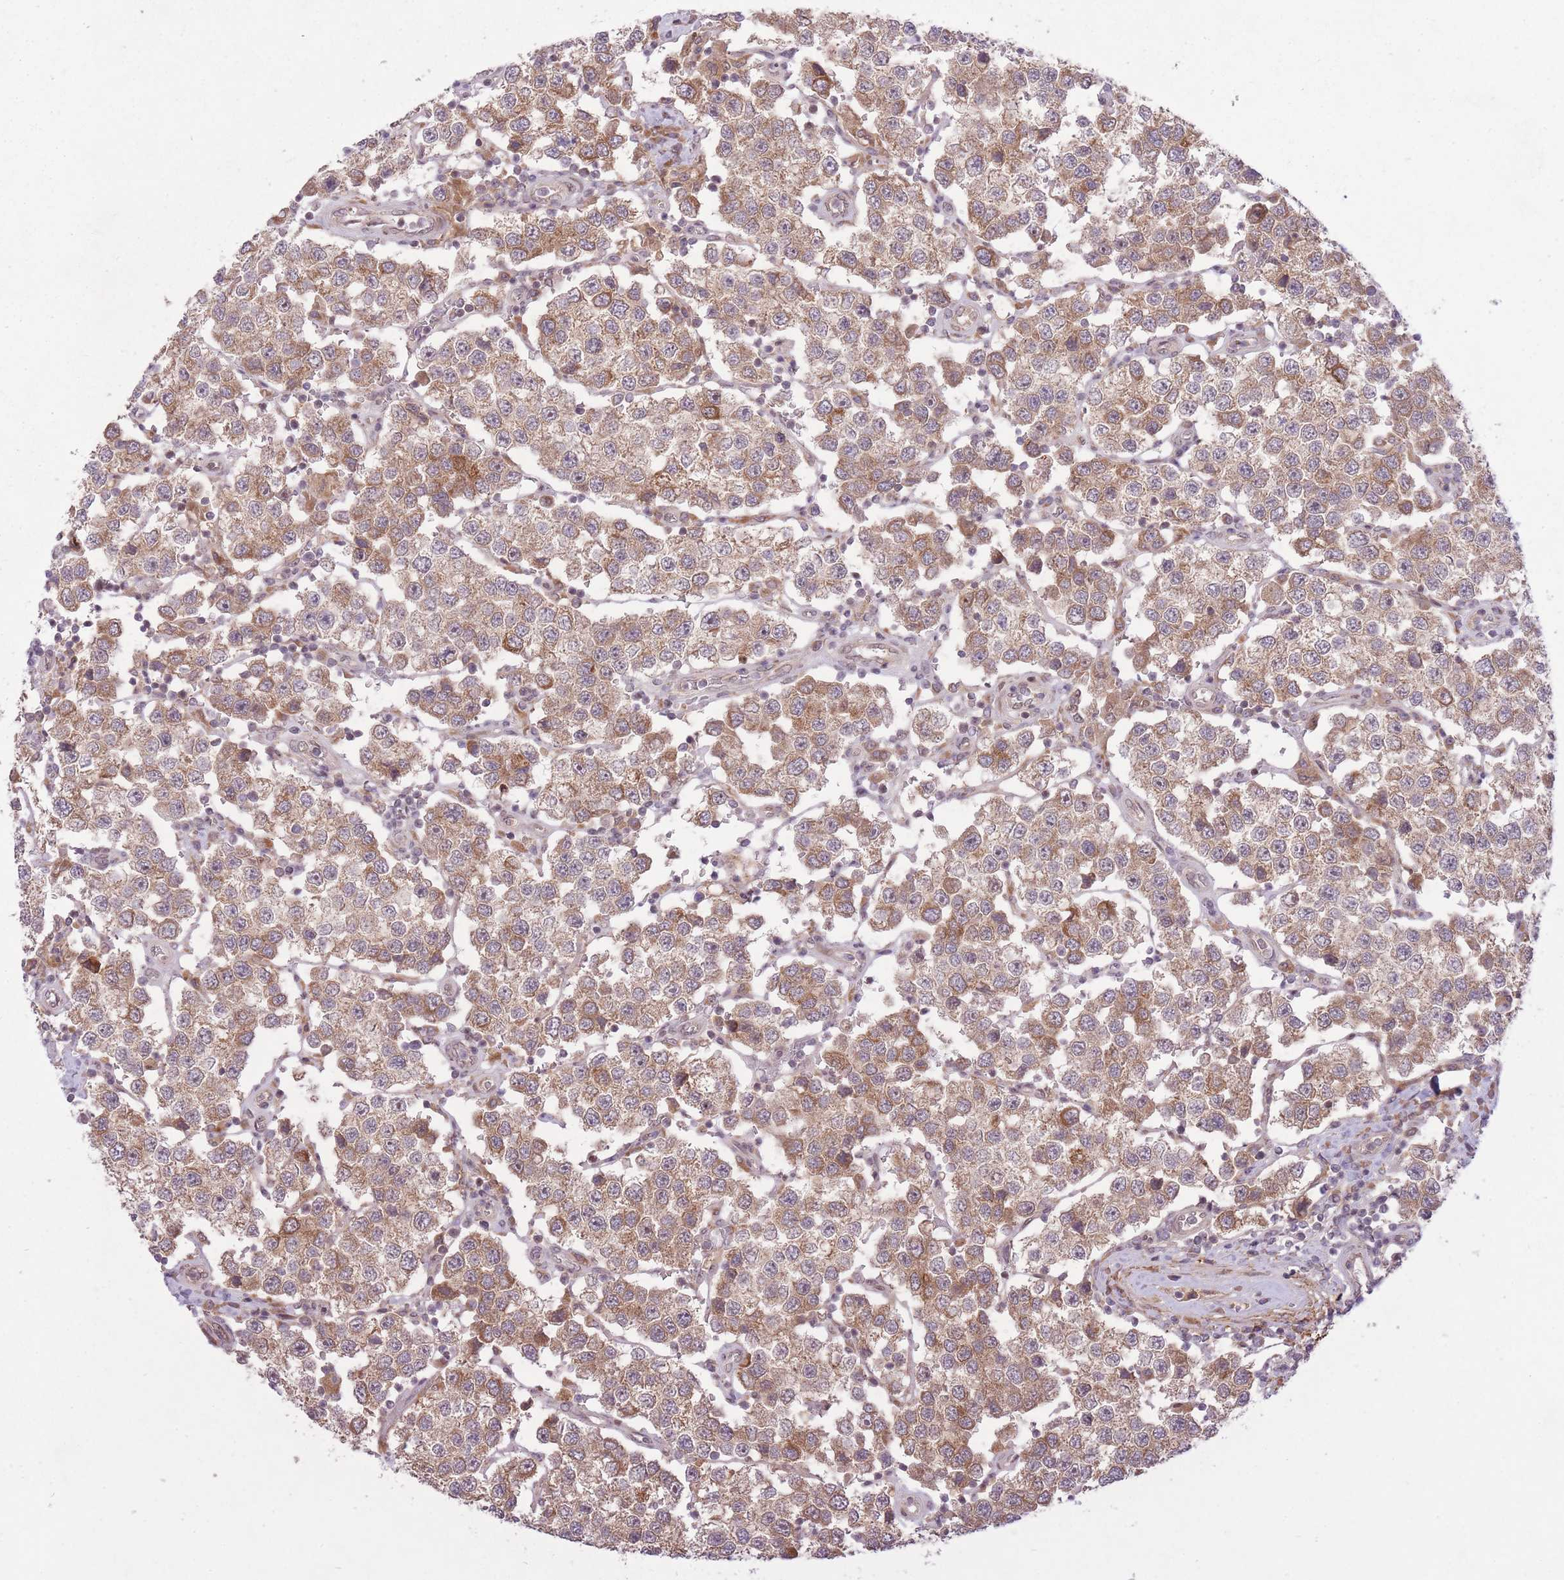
{"staining": {"intensity": "moderate", "quantity": ">75%", "location": "cytoplasmic/membranous"}, "tissue": "testis cancer", "cell_type": "Tumor cells", "image_type": "cancer", "snomed": [{"axis": "morphology", "description": "Seminoma, NOS"}, {"axis": "topography", "description": "Testis"}], "caption": "Human testis cancer stained with a protein marker reveals moderate staining in tumor cells.", "gene": "ZNF391", "patient": {"sex": "male", "age": 37}}